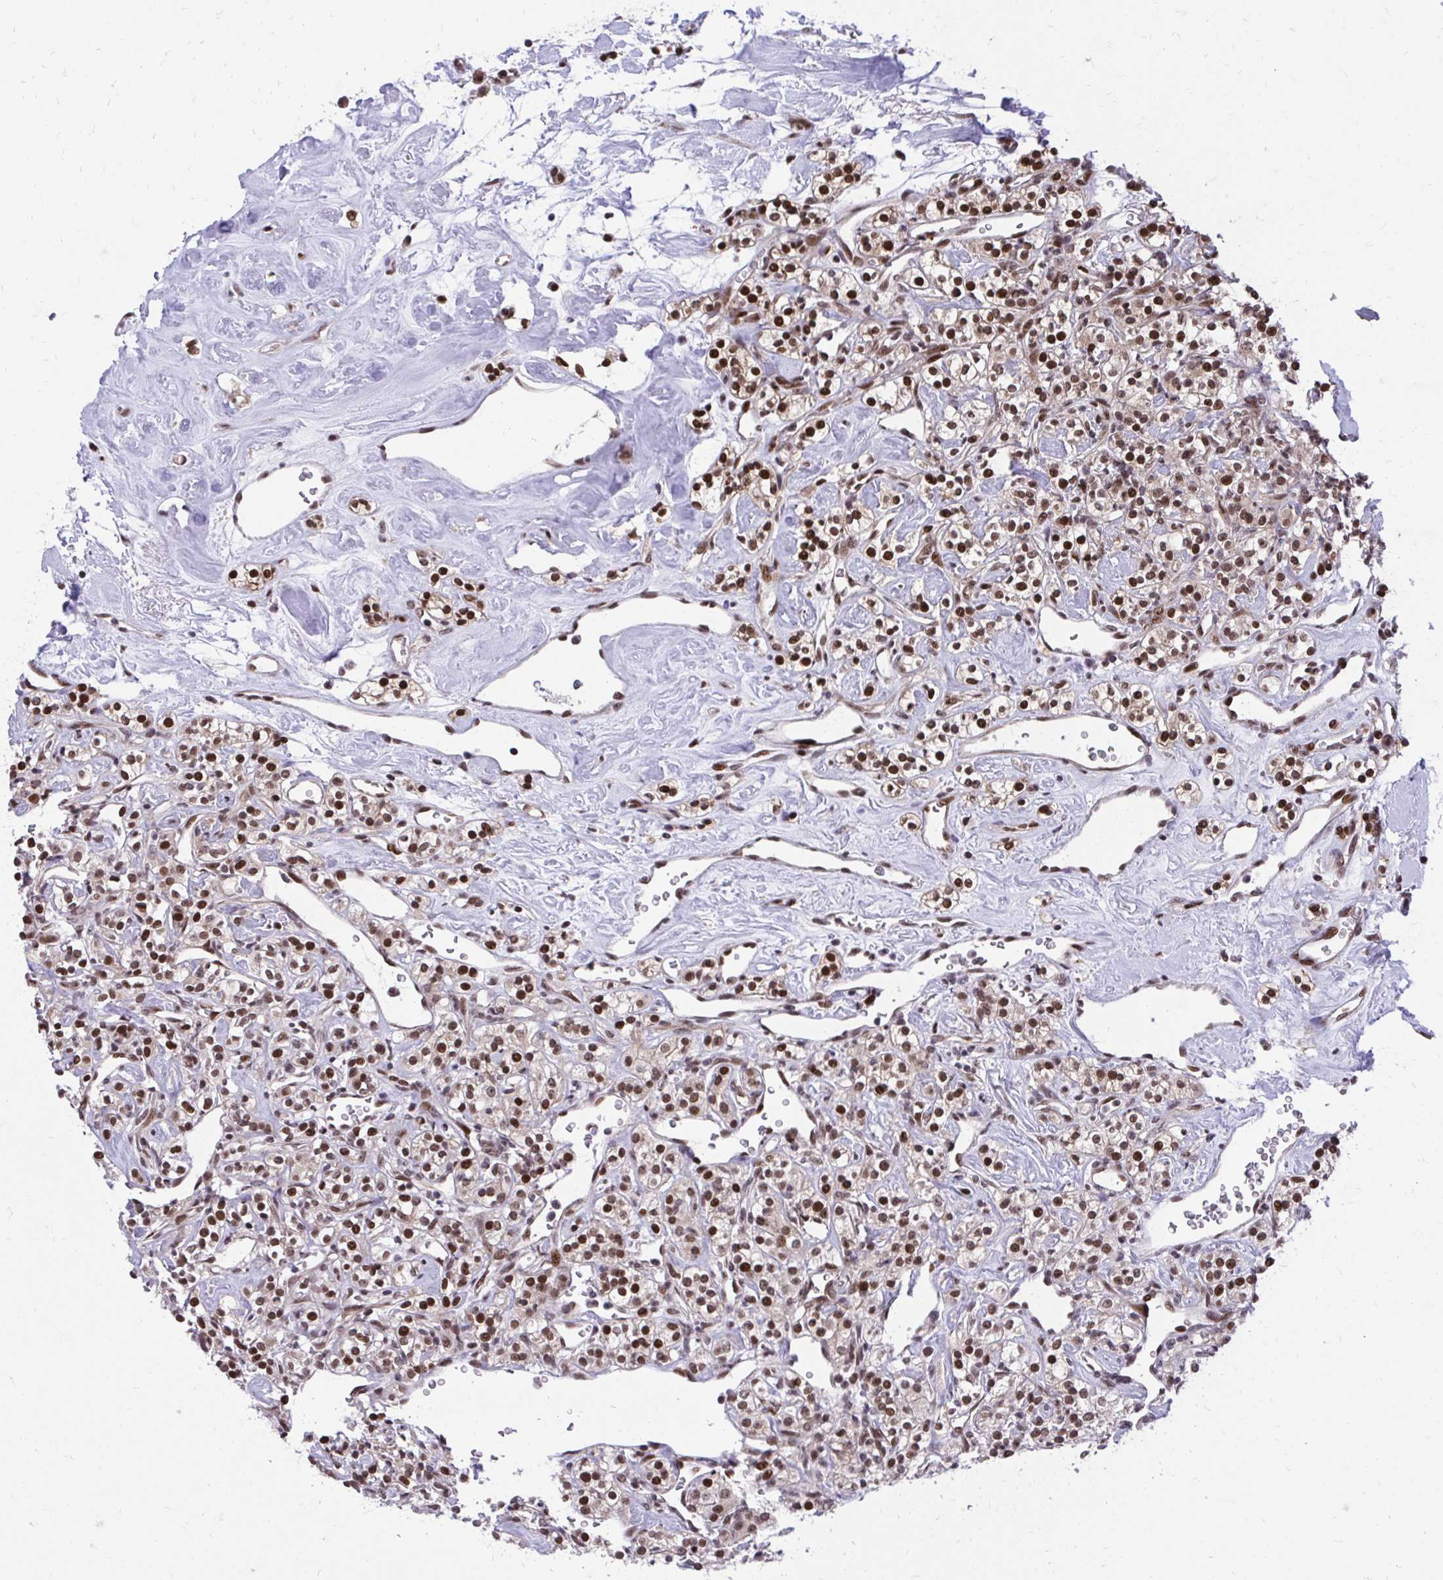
{"staining": {"intensity": "strong", "quantity": ">75%", "location": "nuclear"}, "tissue": "renal cancer", "cell_type": "Tumor cells", "image_type": "cancer", "snomed": [{"axis": "morphology", "description": "Adenocarcinoma, NOS"}, {"axis": "topography", "description": "Kidney"}], "caption": "Immunohistochemical staining of renal cancer displays strong nuclear protein expression in about >75% of tumor cells. The staining was performed using DAB, with brown indicating positive protein expression. Nuclei are stained blue with hematoxylin.", "gene": "HOXA4", "patient": {"sex": "male", "age": 77}}